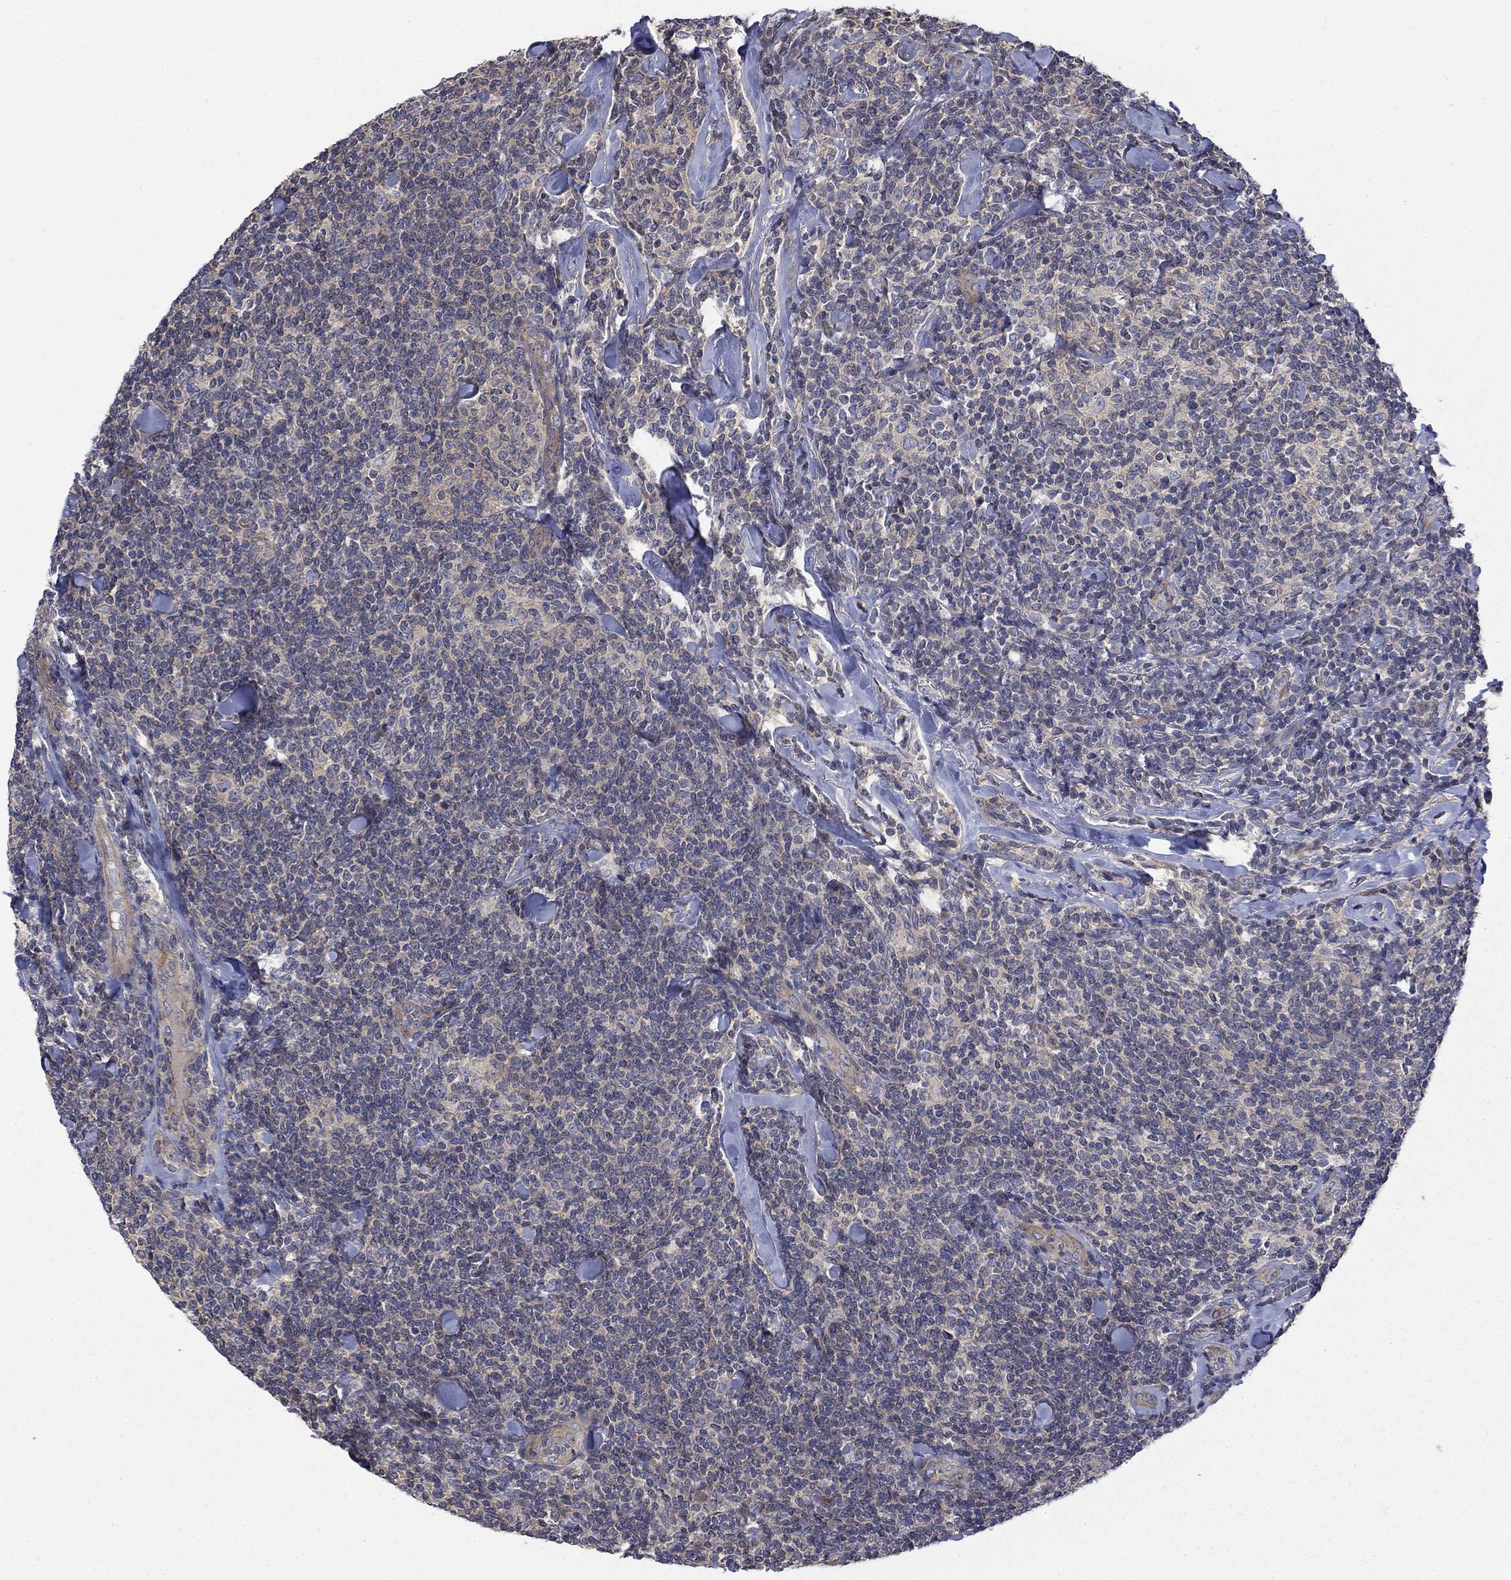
{"staining": {"intensity": "negative", "quantity": "none", "location": "none"}, "tissue": "lymphoma", "cell_type": "Tumor cells", "image_type": "cancer", "snomed": [{"axis": "morphology", "description": "Malignant lymphoma, non-Hodgkin's type, Low grade"}, {"axis": "topography", "description": "Lymph node"}], "caption": "Immunohistochemistry histopathology image of neoplastic tissue: human lymphoma stained with DAB shows no significant protein positivity in tumor cells. Brightfield microscopy of IHC stained with DAB (brown) and hematoxylin (blue), captured at high magnification.", "gene": "PDZD2", "patient": {"sex": "female", "age": 56}}